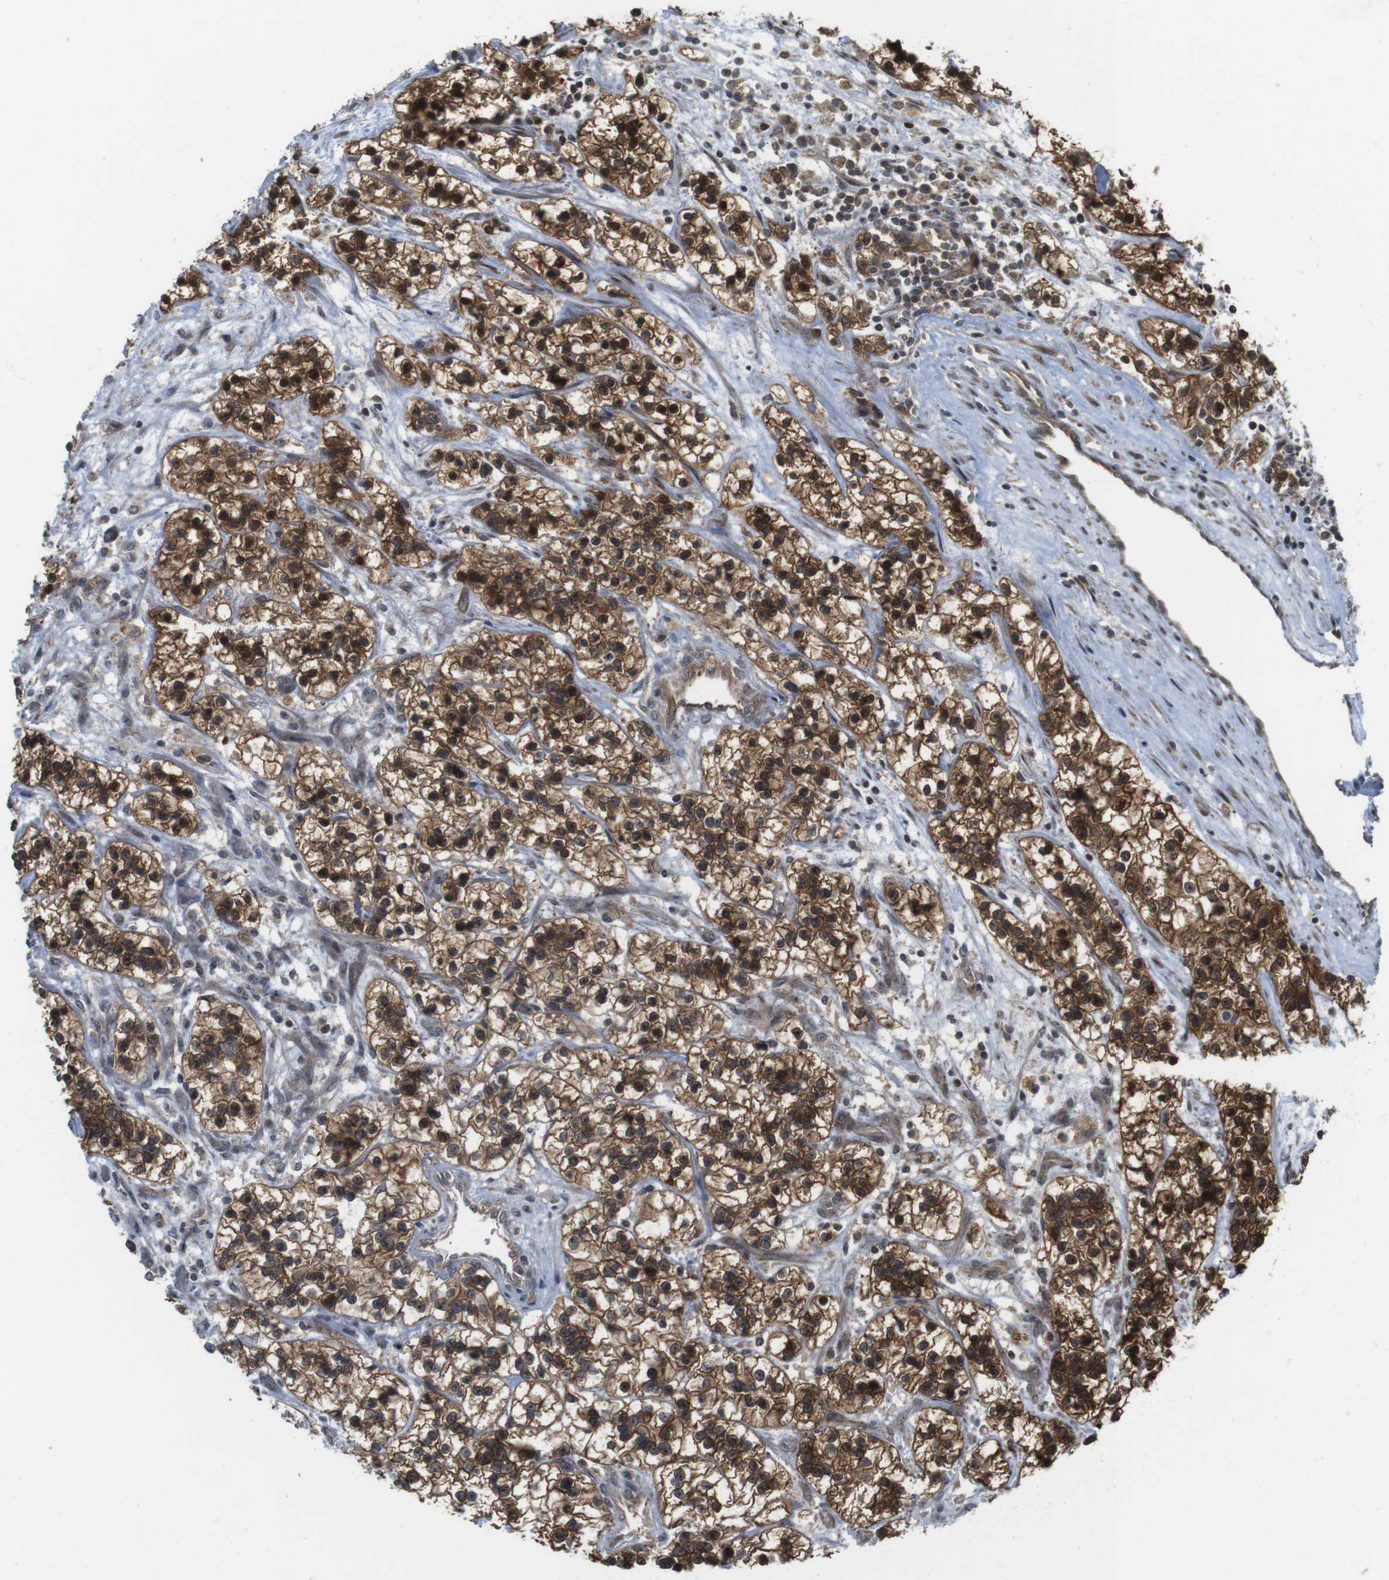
{"staining": {"intensity": "strong", "quantity": ">75%", "location": "cytoplasmic/membranous,nuclear"}, "tissue": "renal cancer", "cell_type": "Tumor cells", "image_type": "cancer", "snomed": [{"axis": "morphology", "description": "Adenocarcinoma, NOS"}, {"axis": "topography", "description": "Kidney"}], "caption": "Adenocarcinoma (renal) was stained to show a protein in brown. There is high levels of strong cytoplasmic/membranous and nuclear expression in approximately >75% of tumor cells.", "gene": "CC2D1A", "patient": {"sex": "female", "age": 57}}